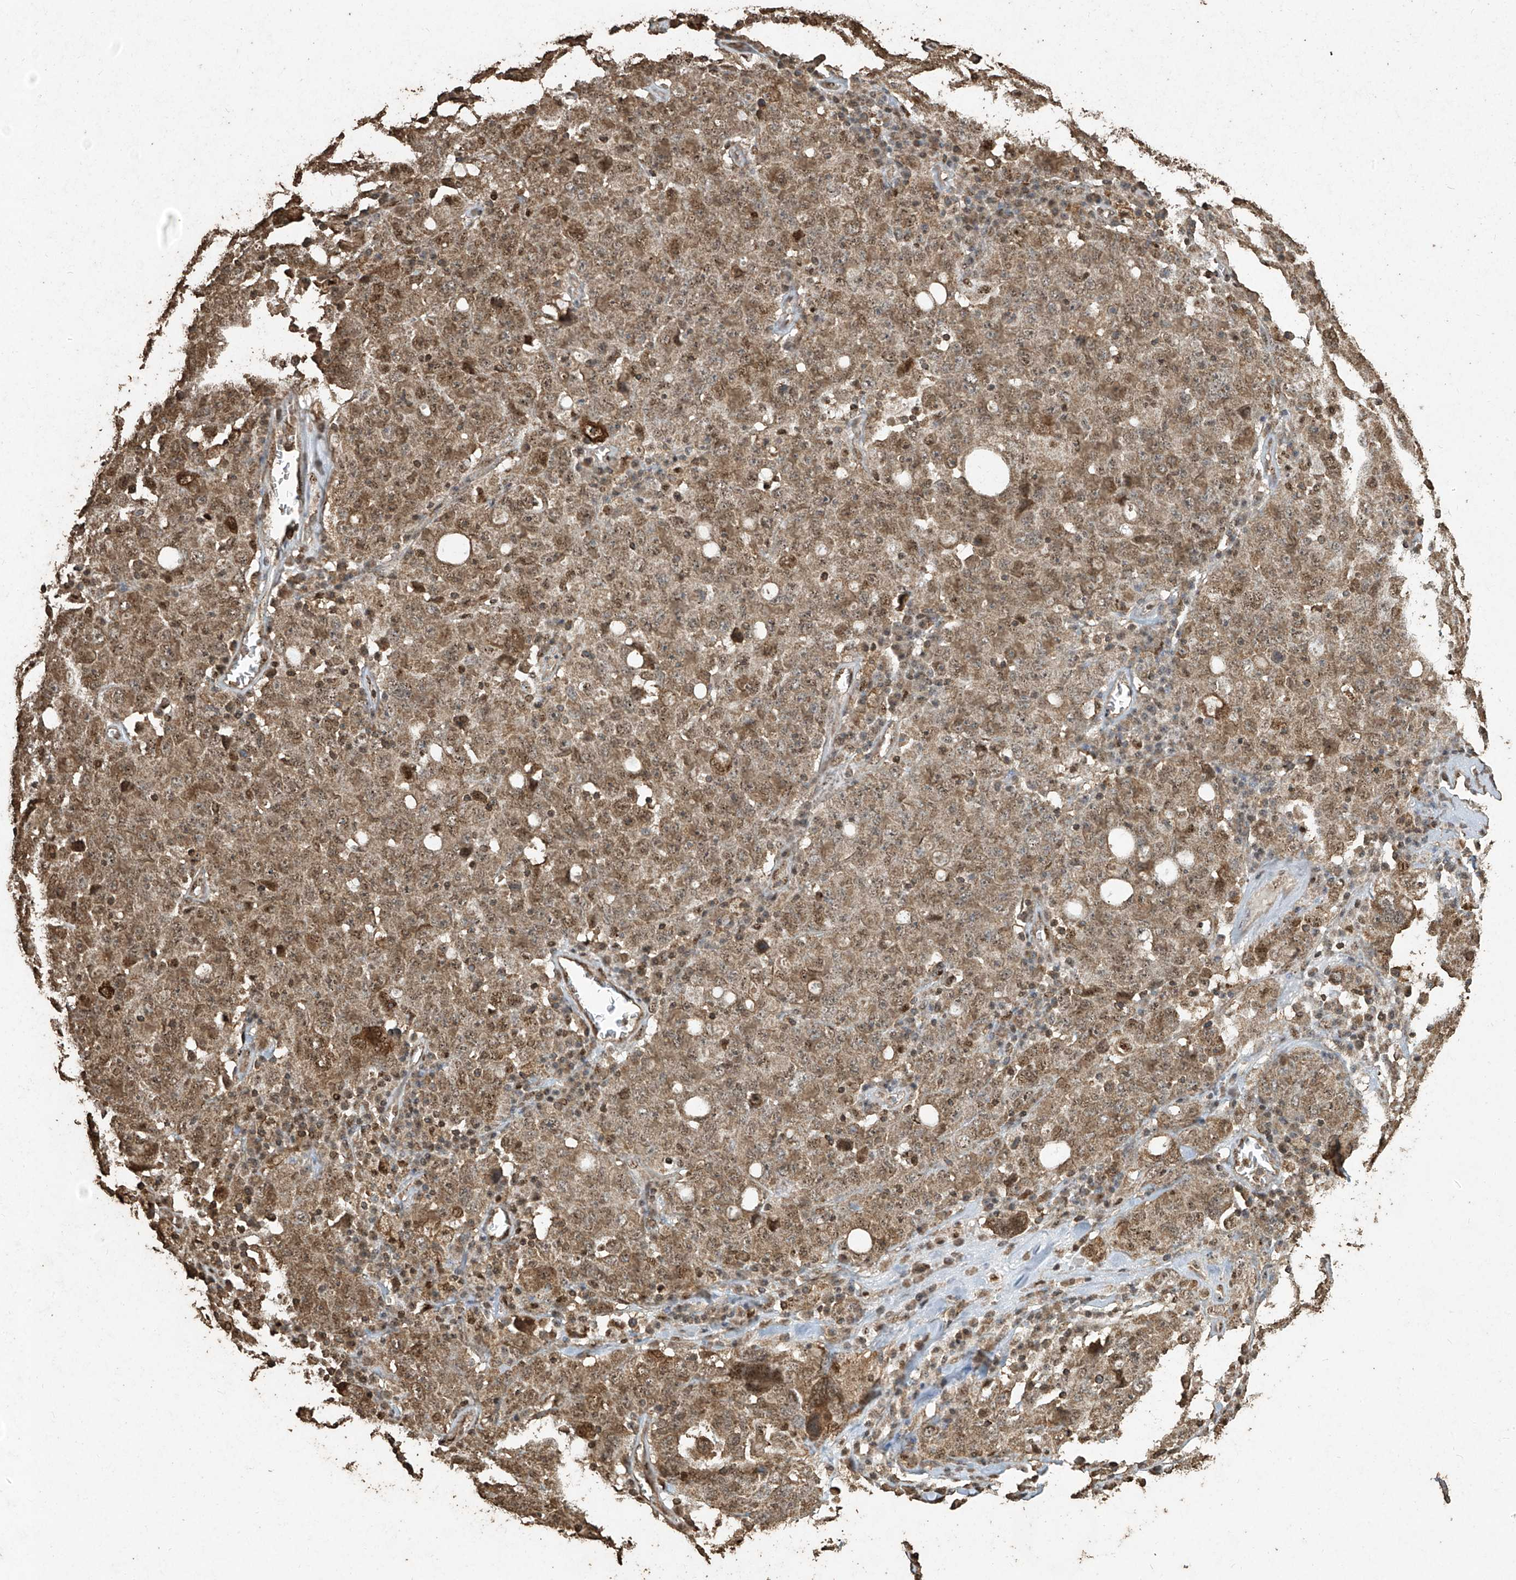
{"staining": {"intensity": "moderate", "quantity": ">75%", "location": "nuclear"}, "tissue": "ovarian cancer", "cell_type": "Tumor cells", "image_type": "cancer", "snomed": [{"axis": "morphology", "description": "Carcinoma, endometroid"}, {"axis": "topography", "description": "Ovary"}], "caption": "Ovarian cancer stained for a protein (brown) exhibits moderate nuclear positive expression in about >75% of tumor cells.", "gene": "ERBB3", "patient": {"sex": "female", "age": 62}}